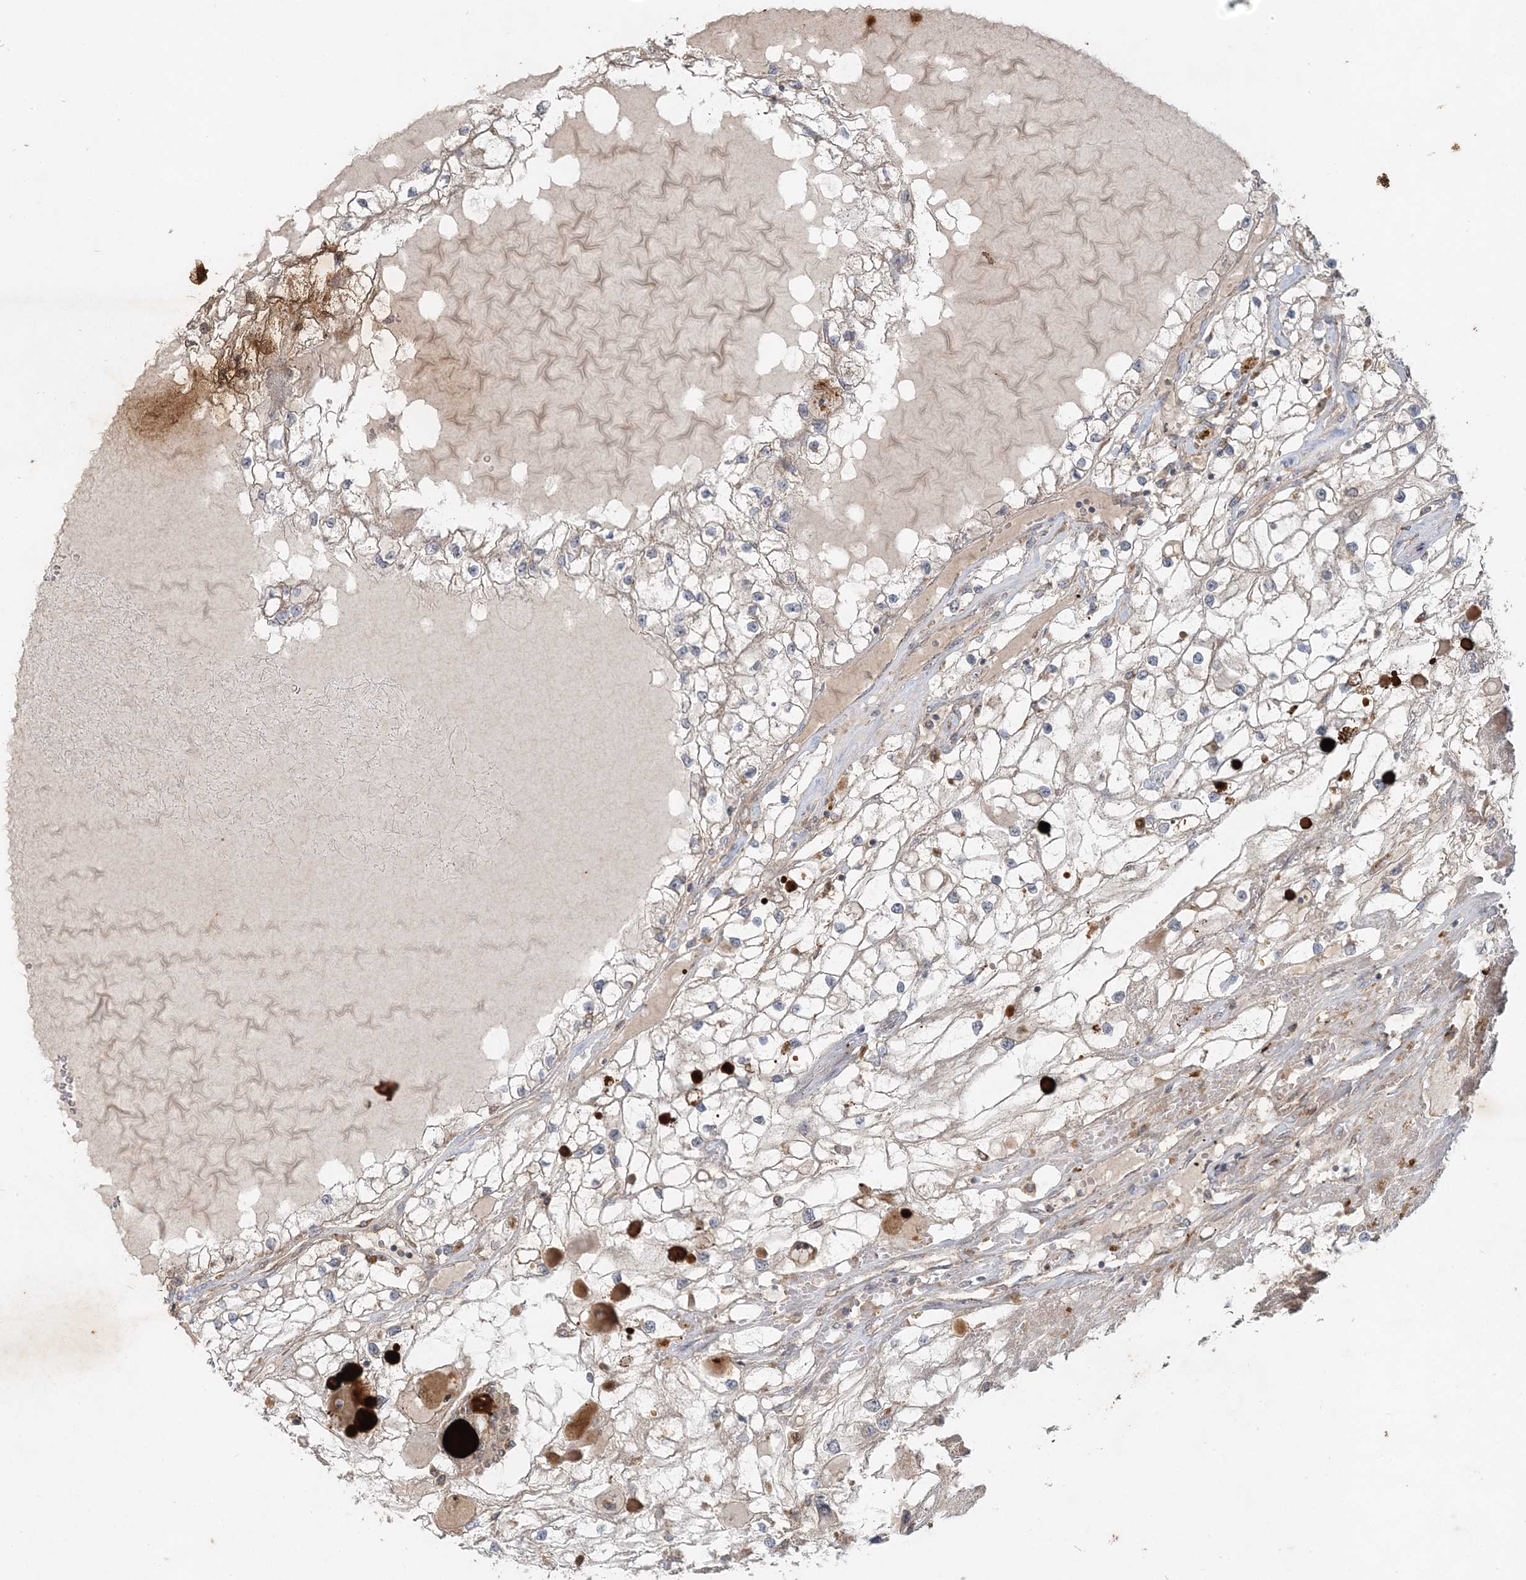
{"staining": {"intensity": "negative", "quantity": "none", "location": "none"}, "tissue": "renal cancer", "cell_type": "Tumor cells", "image_type": "cancer", "snomed": [{"axis": "morphology", "description": "Adenocarcinoma, NOS"}, {"axis": "topography", "description": "Kidney"}], "caption": "The micrograph displays no significant positivity in tumor cells of renal adenocarcinoma.", "gene": "RAB14", "patient": {"sex": "male", "age": 68}}